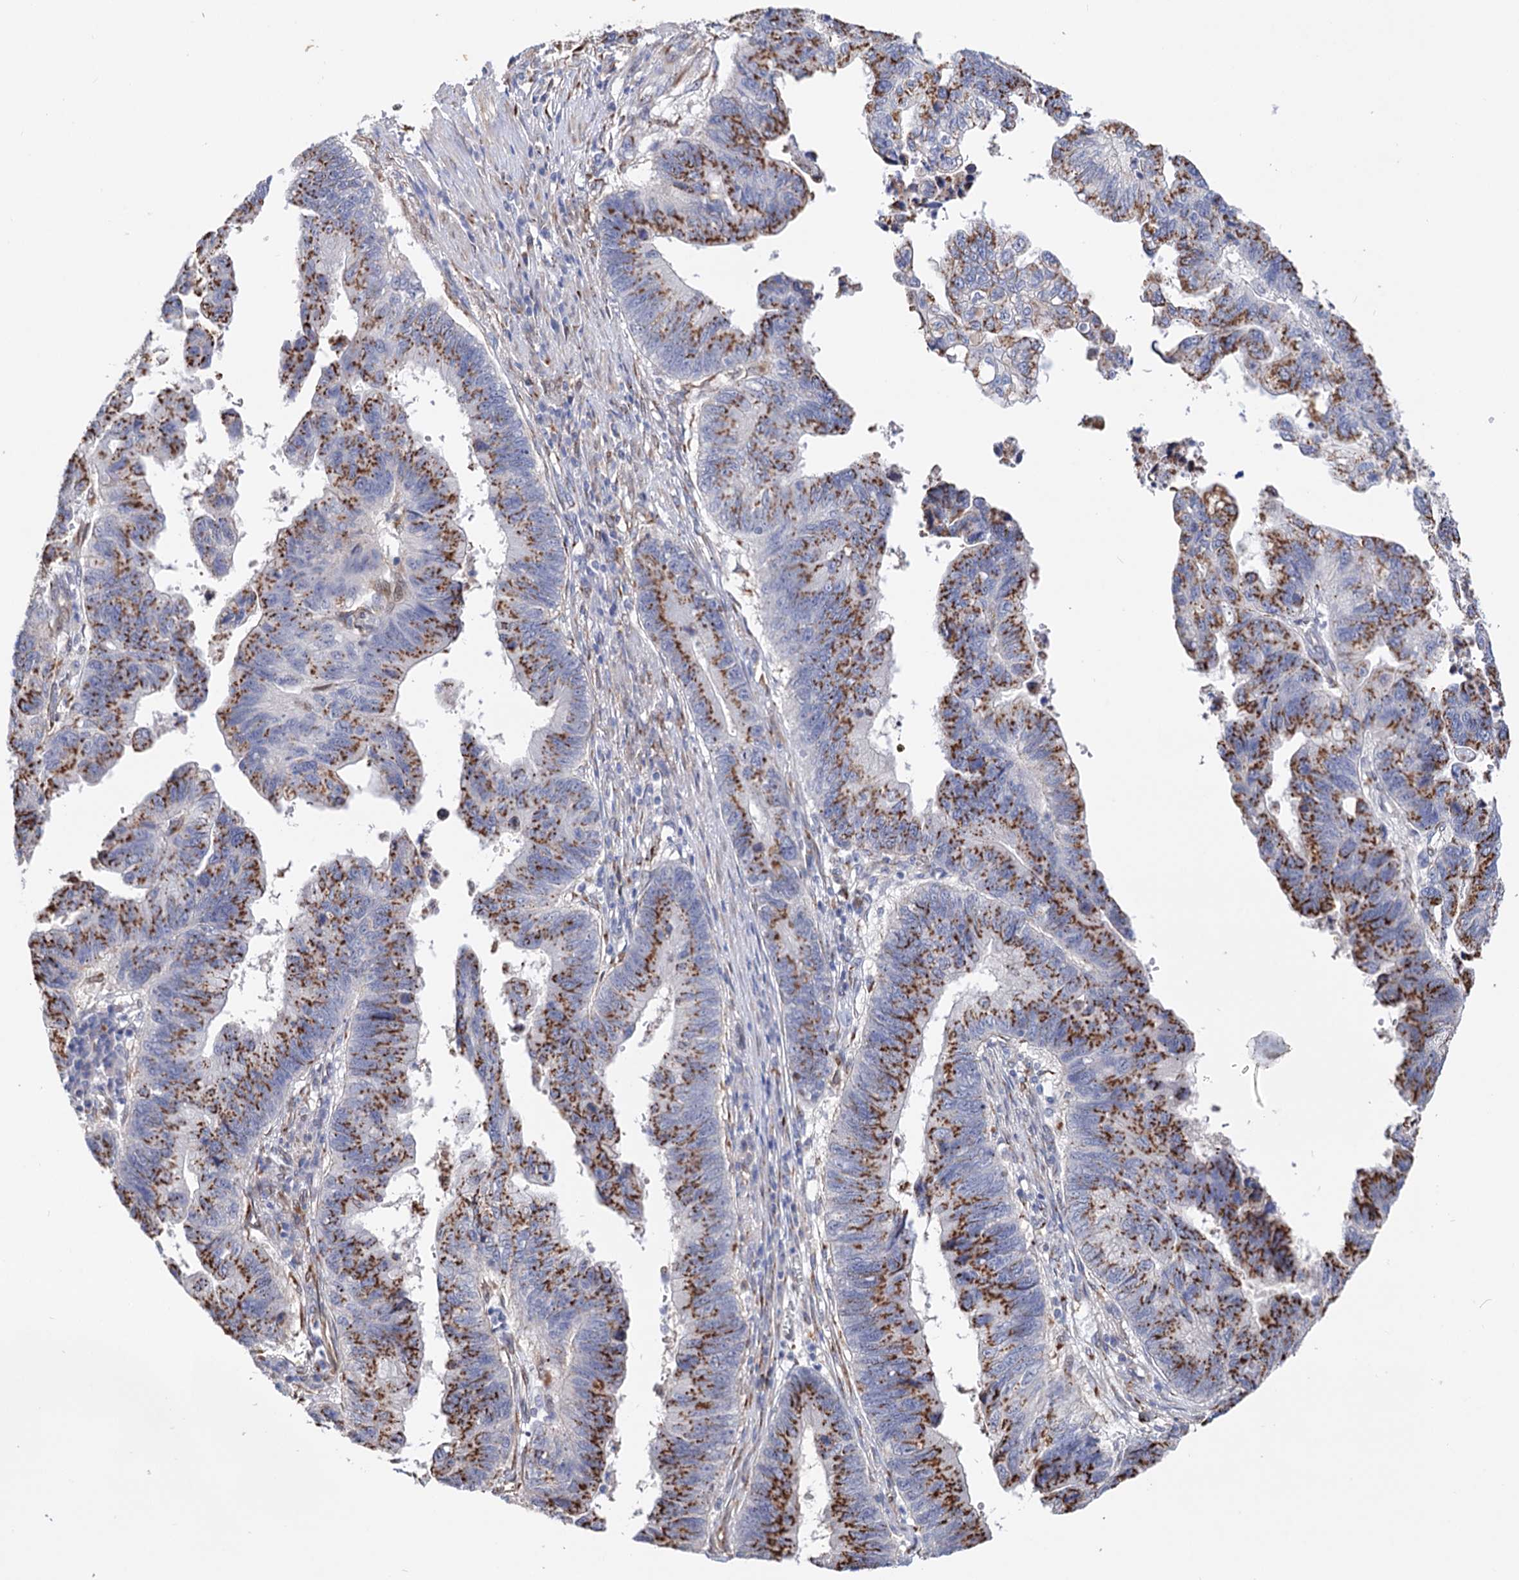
{"staining": {"intensity": "strong", "quantity": ">75%", "location": "cytoplasmic/membranous"}, "tissue": "stomach cancer", "cell_type": "Tumor cells", "image_type": "cancer", "snomed": [{"axis": "morphology", "description": "Adenocarcinoma, NOS"}, {"axis": "topography", "description": "Stomach"}], "caption": "Human adenocarcinoma (stomach) stained with a protein marker shows strong staining in tumor cells.", "gene": "C11orf96", "patient": {"sex": "male", "age": 59}}